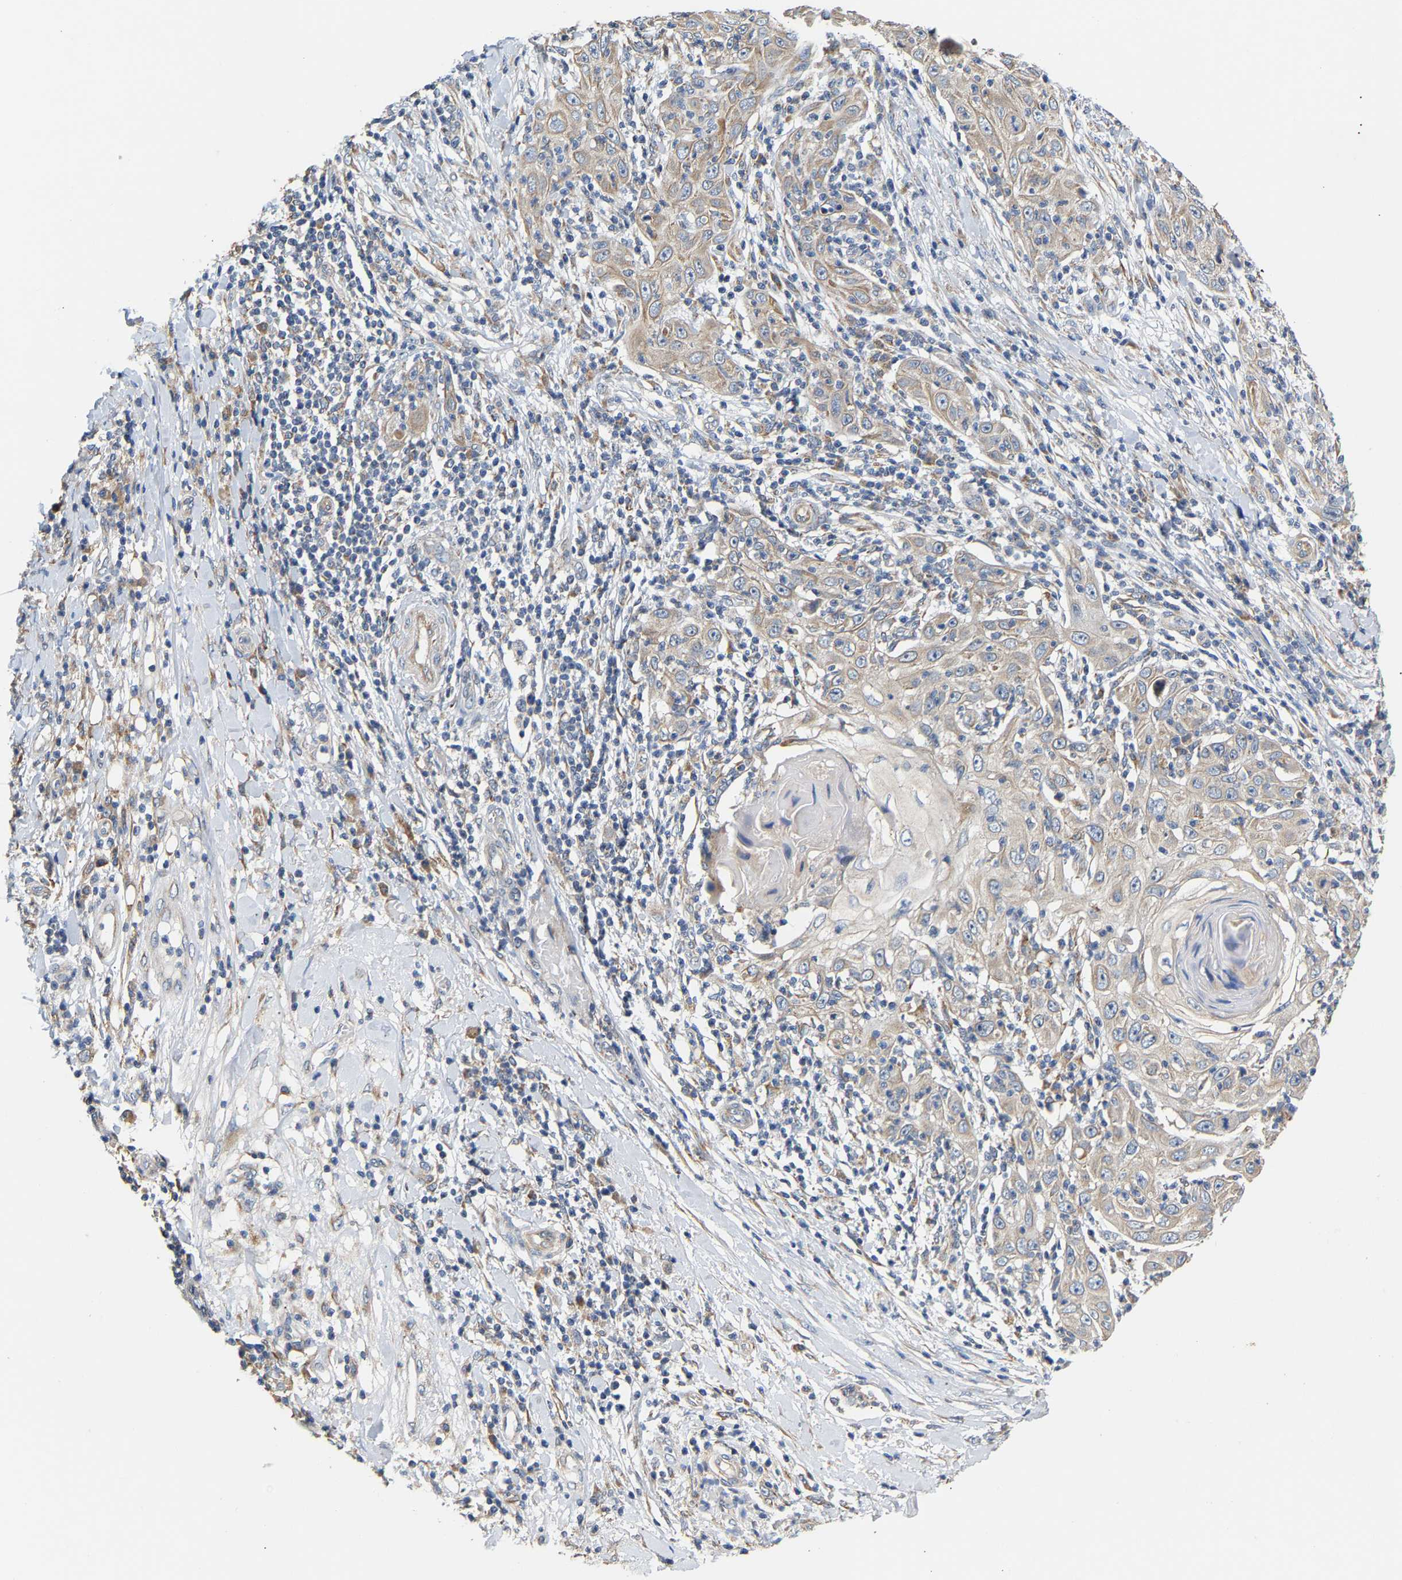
{"staining": {"intensity": "weak", "quantity": "25%-75%", "location": "cytoplasmic/membranous"}, "tissue": "skin cancer", "cell_type": "Tumor cells", "image_type": "cancer", "snomed": [{"axis": "morphology", "description": "Squamous cell carcinoma, NOS"}, {"axis": "topography", "description": "Skin"}], "caption": "DAB (3,3'-diaminobenzidine) immunohistochemical staining of skin cancer (squamous cell carcinoma) displays weak cytoplasmic/membranous protein expression in about 25%-75% of tumor cells. (DAB IHC with brightfield microscopy, high magnification).", "gene": "TMEM168", "patient": {"sex": "female", "age": 88}}